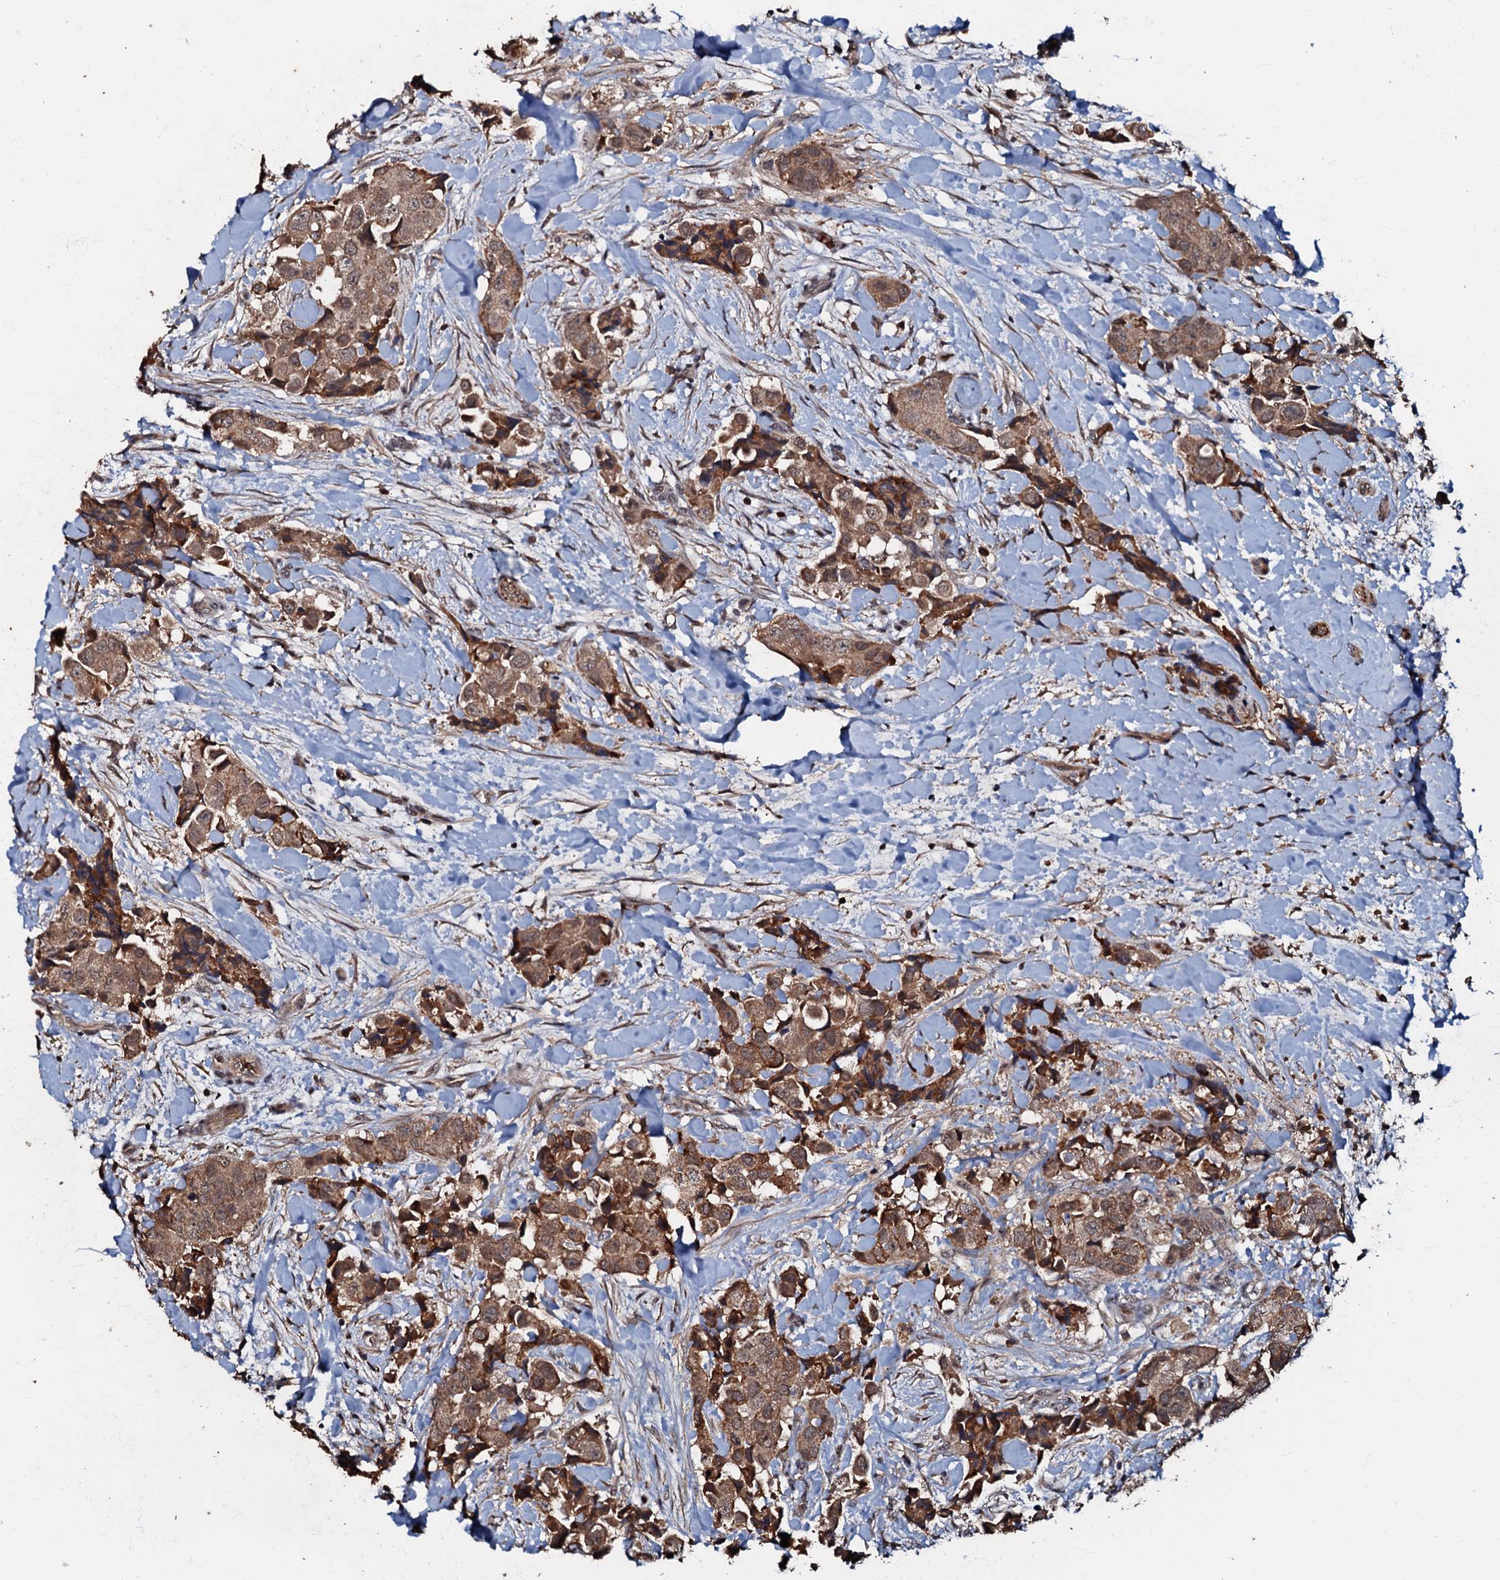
{"staining": {"intensity": "moderate", "quantity": ">75%", "location": "cytoplasmic/membranous"}, "tissue": "breast cancer", "cell_type": "Tumor cells", "image_type": "cancer", "snomed": [{"axis": "morphology", "description": "Normal tissue, NOS"}, {"axis": "morphology", "description": "Duct carcinoma"}, {"axis": "topography", "description": "Breast"}], "caption": "There is medium levels of moderate cytoplasmic/membranous positivity in tumor cells of breast invasive ductal carcinoma, as demonstrated by immunohistochemical staining (brown color).", "gene": "MANSC4", "patient": {"sex": "female", "age": 62}}